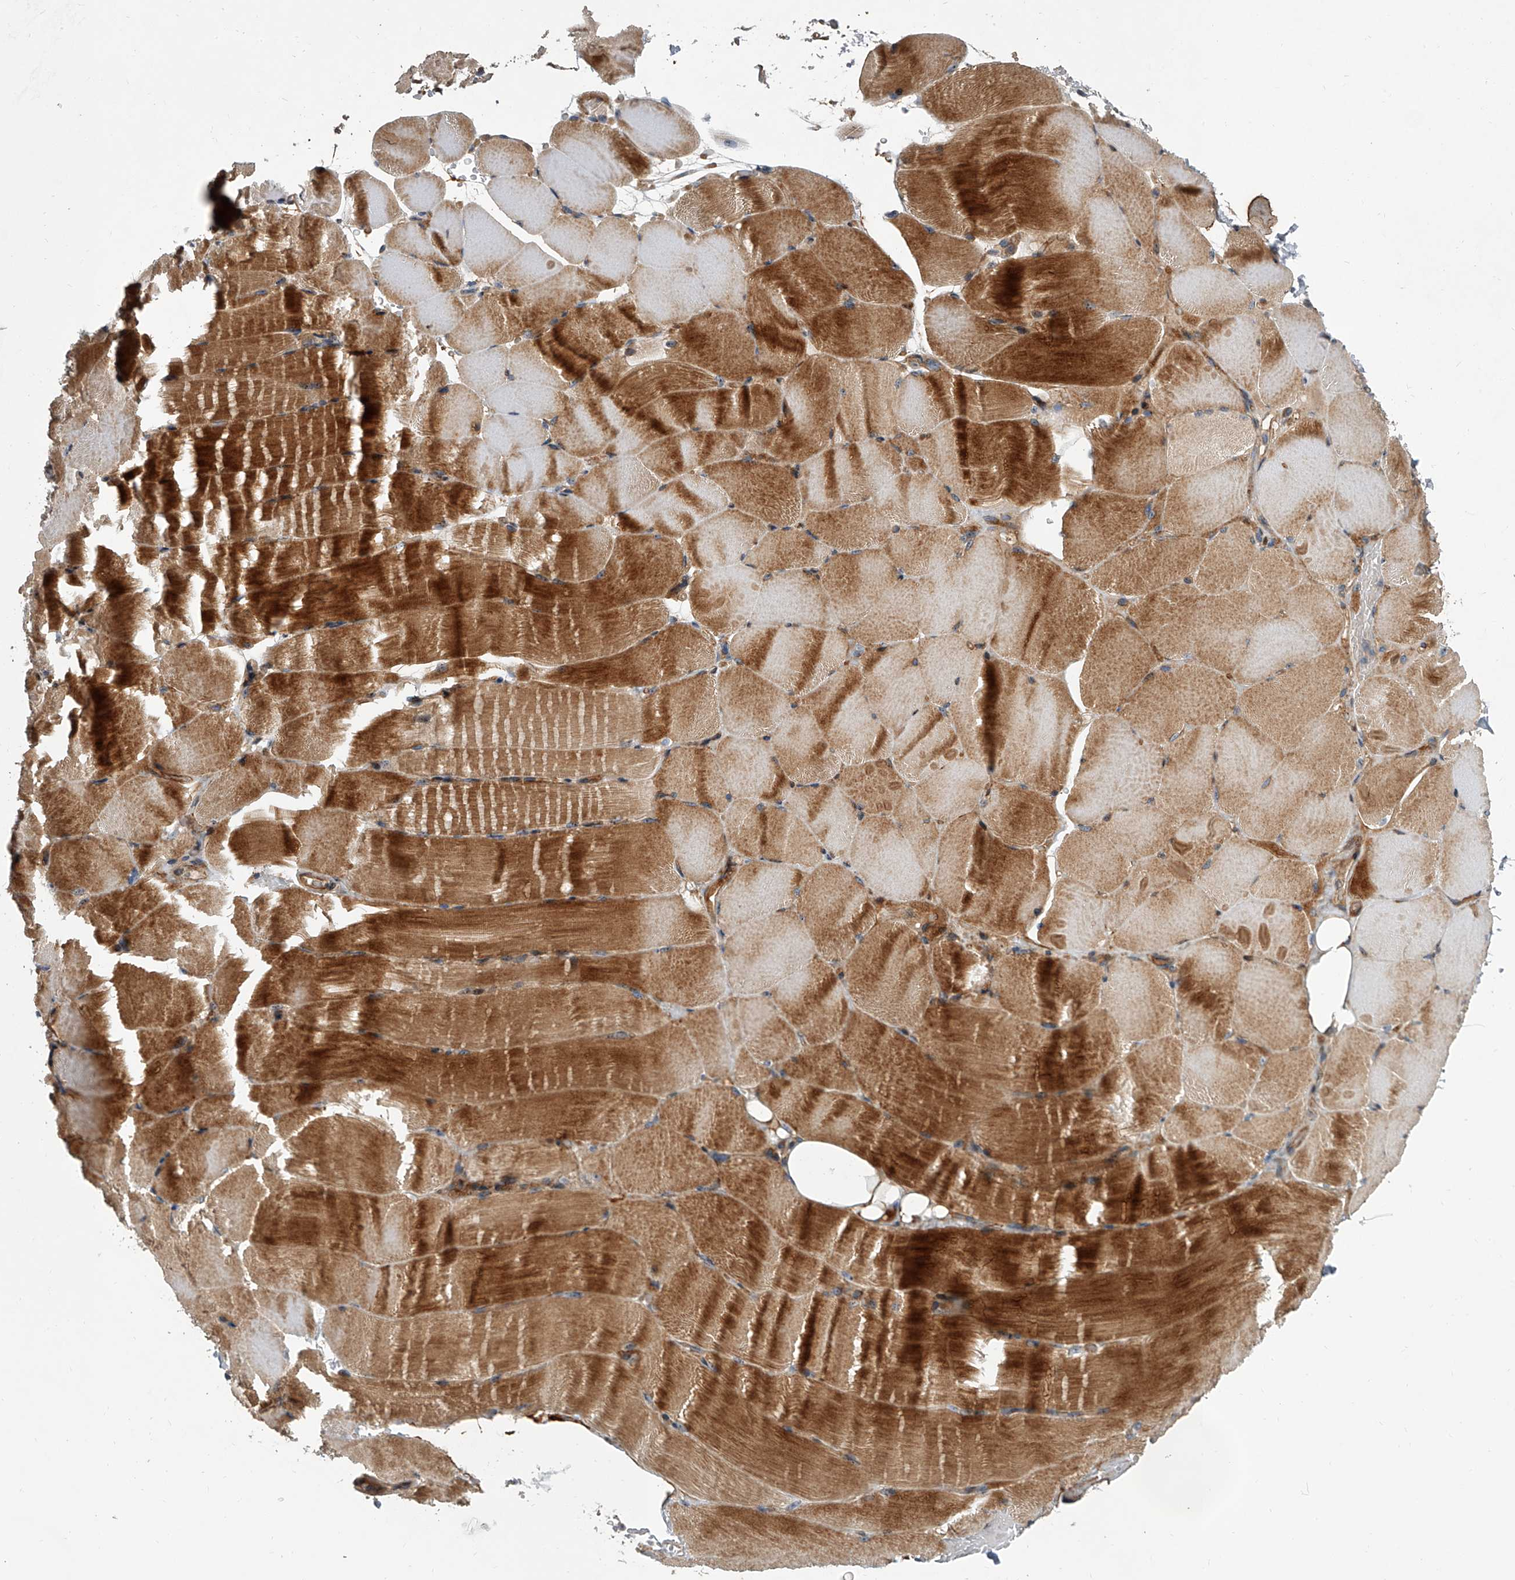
{"staining": {"intensity": "strong", "quantity": "25%-75%", "location": "cytoplasmic/membranous"}, "tissue": "skeletal muscle", "cell_type": "Myocytes", "image_type": "normal", "snomed": [{"axis": "morphology", "description": "Normal tissue, NOS"}, {"axis": "topography", "description": "Skeletal muscle"}, {"axis": "topography", "description": "Parathyroid gland"}], "caption": "Immunohistochemistry (IHC) (DAB (3,3'-diaminobenzidine)) staining of benign skeletal muscle shows strong cytoplasmic/membranous protein positivity in approximately 25%-75% of myocytes. The protein of interest is stained brown, and the nuclei are stained in blue (DAB (3,3'-diaminobenzidine) IHC with brightfield microscopy, high magnification).", "gene": "USP47", "patient": {"sex": "female", "age": 37}}